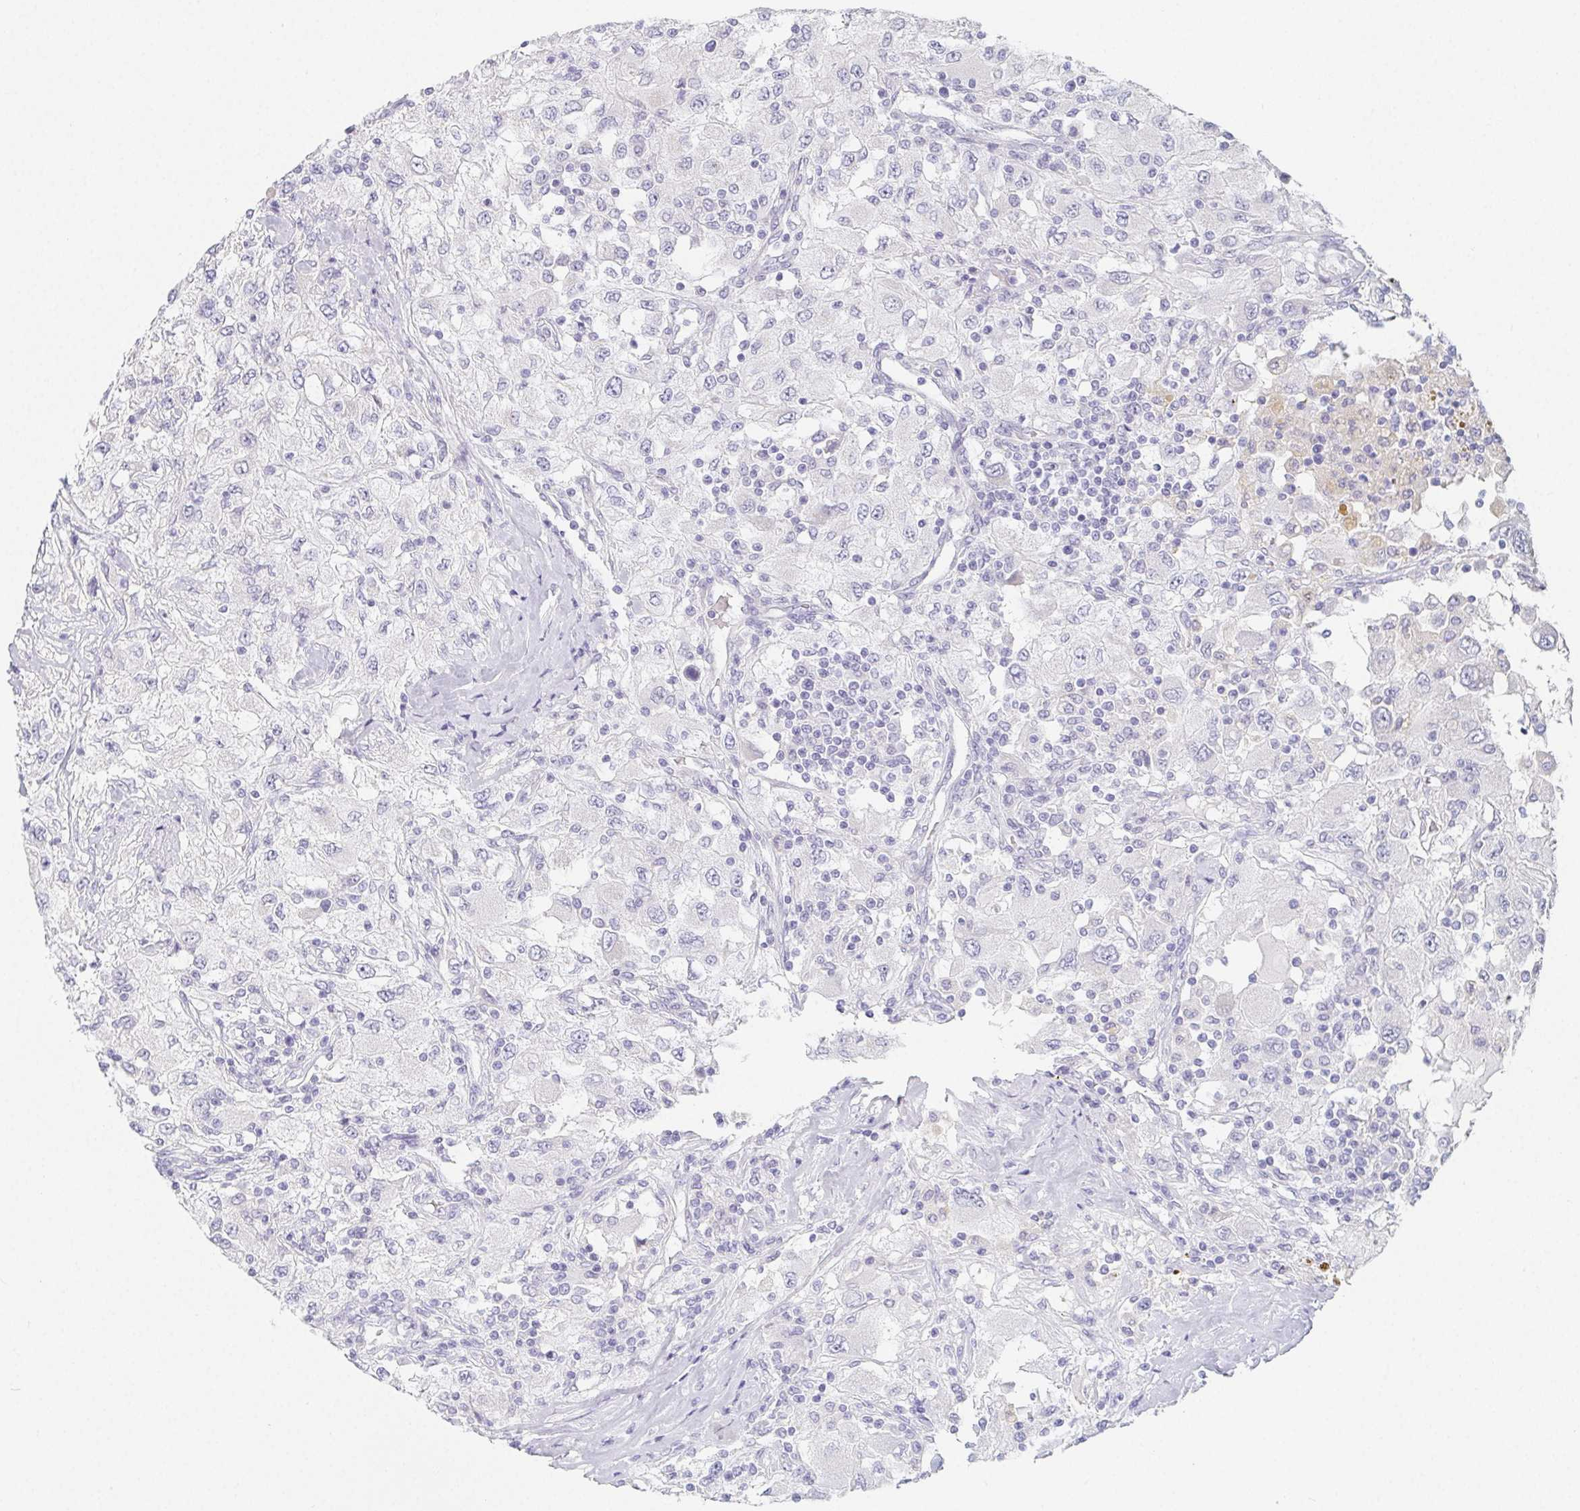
{"staining": {"intensity": "negative", "quantity": "none", "location": "none"}, "tissue": "renal cancer", "cell_type": "Tumor cells", "image_type": "cancer", "snomed": [{"axis": "morphology", "description": "Adenocarcinoma, NOS"}, {"axis": "topography", "description": "Kidney"}], "caption": "Immunohistochemistry histopathology image of renal cancer stained for a protein (brown), which exhibits no expression in tumor cells.", "gene": "GLIPR1L1", "patient": {"sex": "female", "age": 67}}